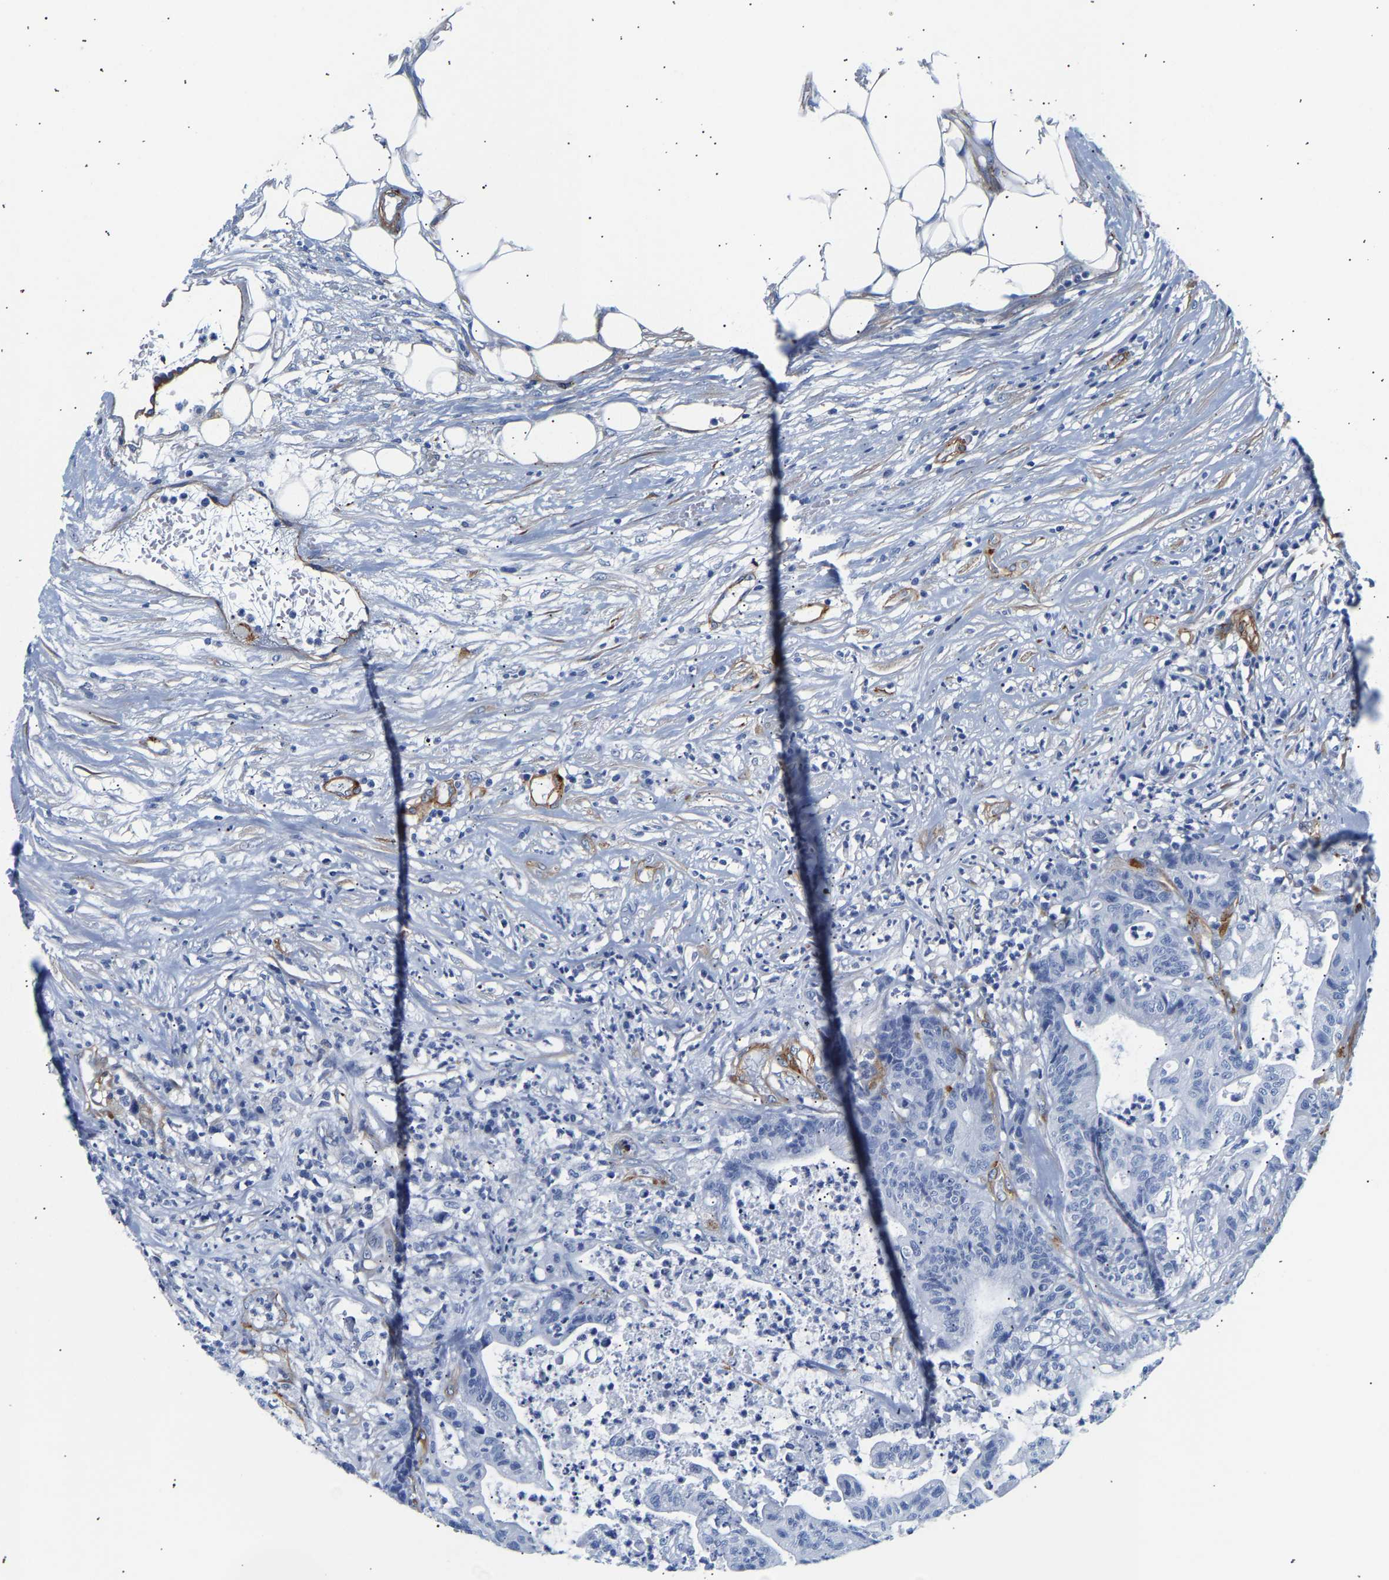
{"staining": {"intensity": "negative", "quantity": "none", "location": "none"}, "tissue": "colorectal cancer", "cell_type": "Tumor cells", "image_type": "cancer", "snomed": [{"axis": "morphology", "description": "Adenocarcinoma, NOS"}, {"axis": "topography", "description": "Colon"}], "caption": "Tumor cells show no significant positivity in adenocarcinoma (colorectal).", "gene": "IGFBP7", "patient": {"sex": "female", "age": 84}}